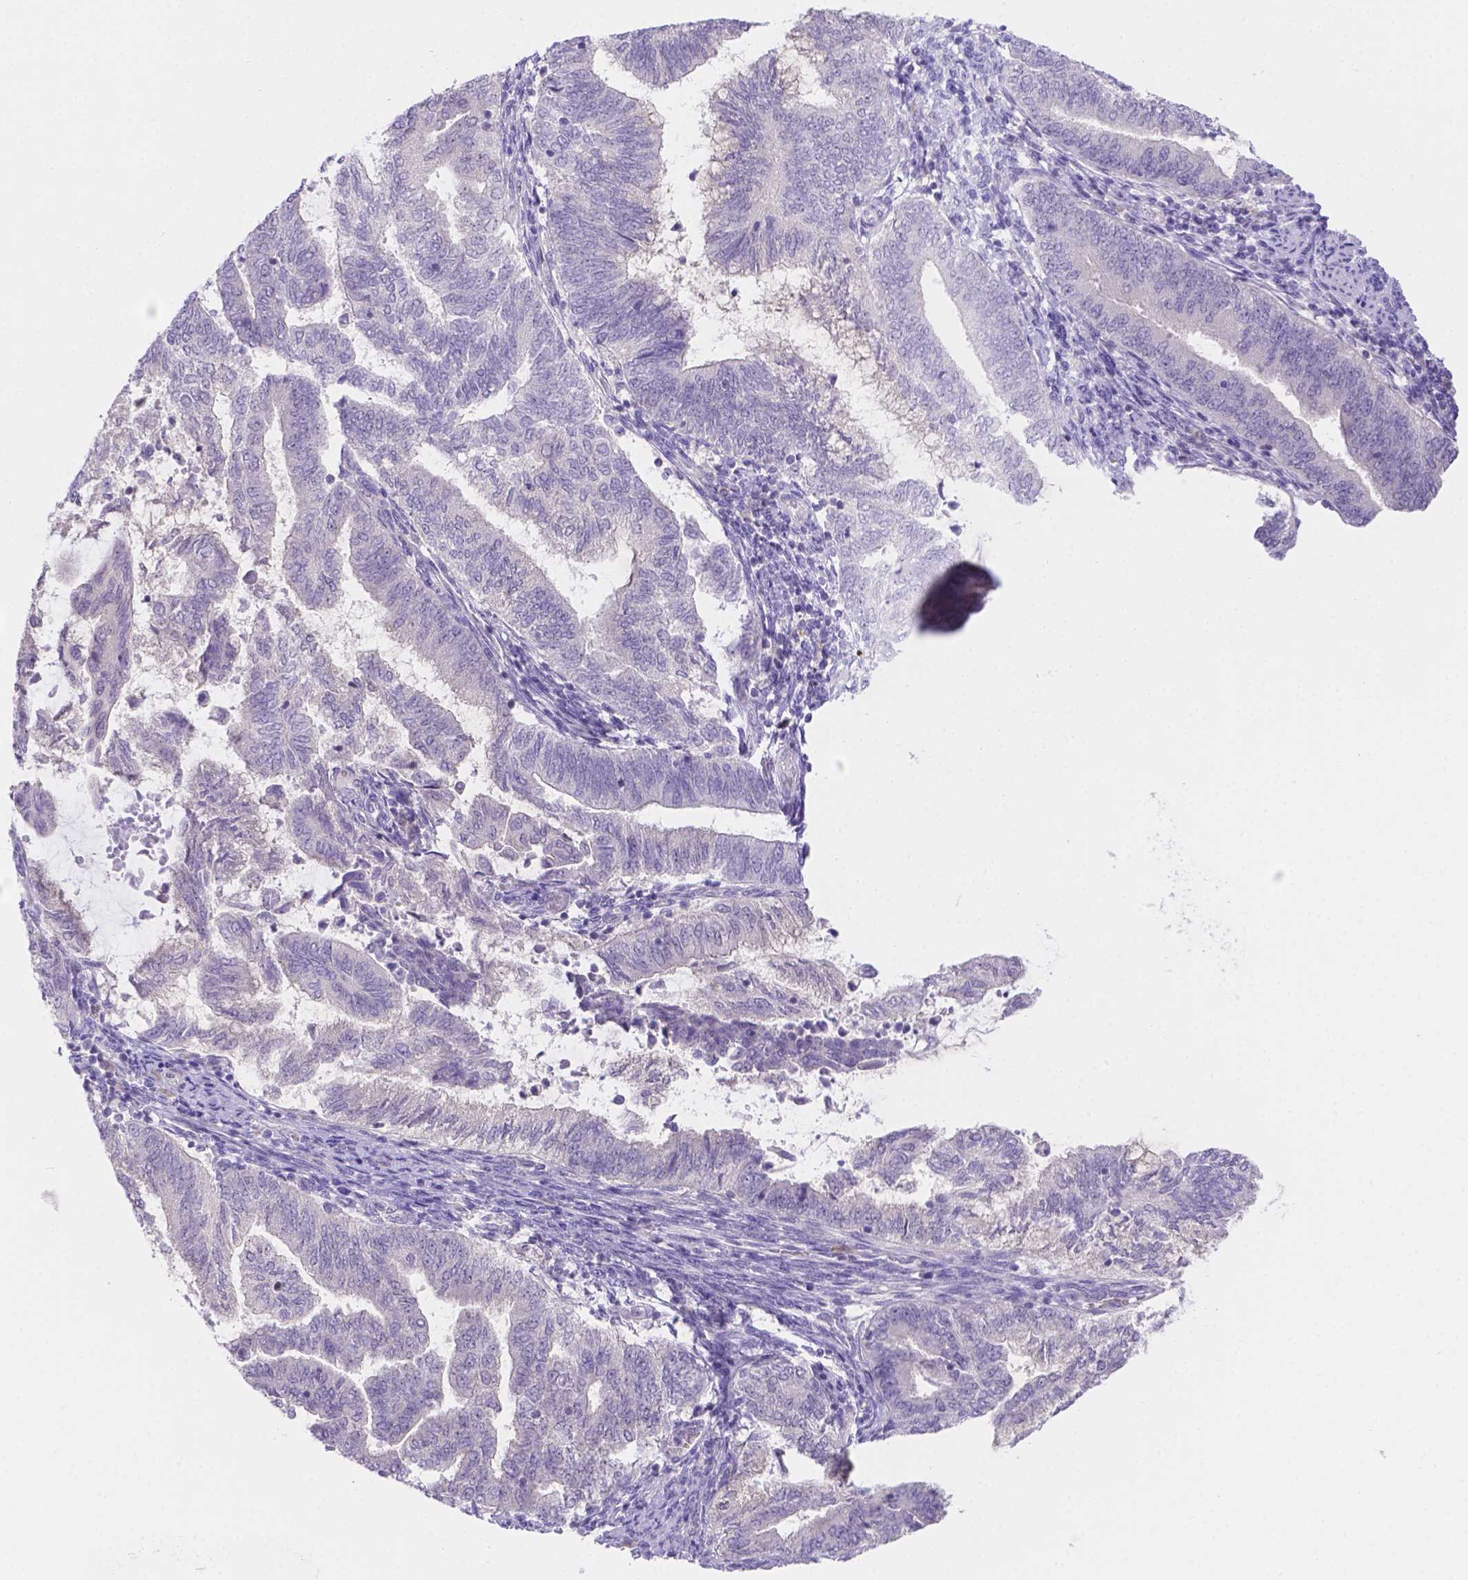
{"staining": {"intensity": "negative", "quantity": "none", "location": "none"}, "tissue": "endometrial cancer", "cell_type": "Tumor cells", "image_type": "cancer", "snomed": [{"axis": "morphology", "description": "Adenocarcinoma, NOS"}, {"axis": "topography", "description": "Endometrium"}], "caption": "Human endometrial cancer stained for a protein using immunohistochemistry shows no expression in tumor cells.", "gene": "CD96", "patient": {"sex": "female", "age": 65}}